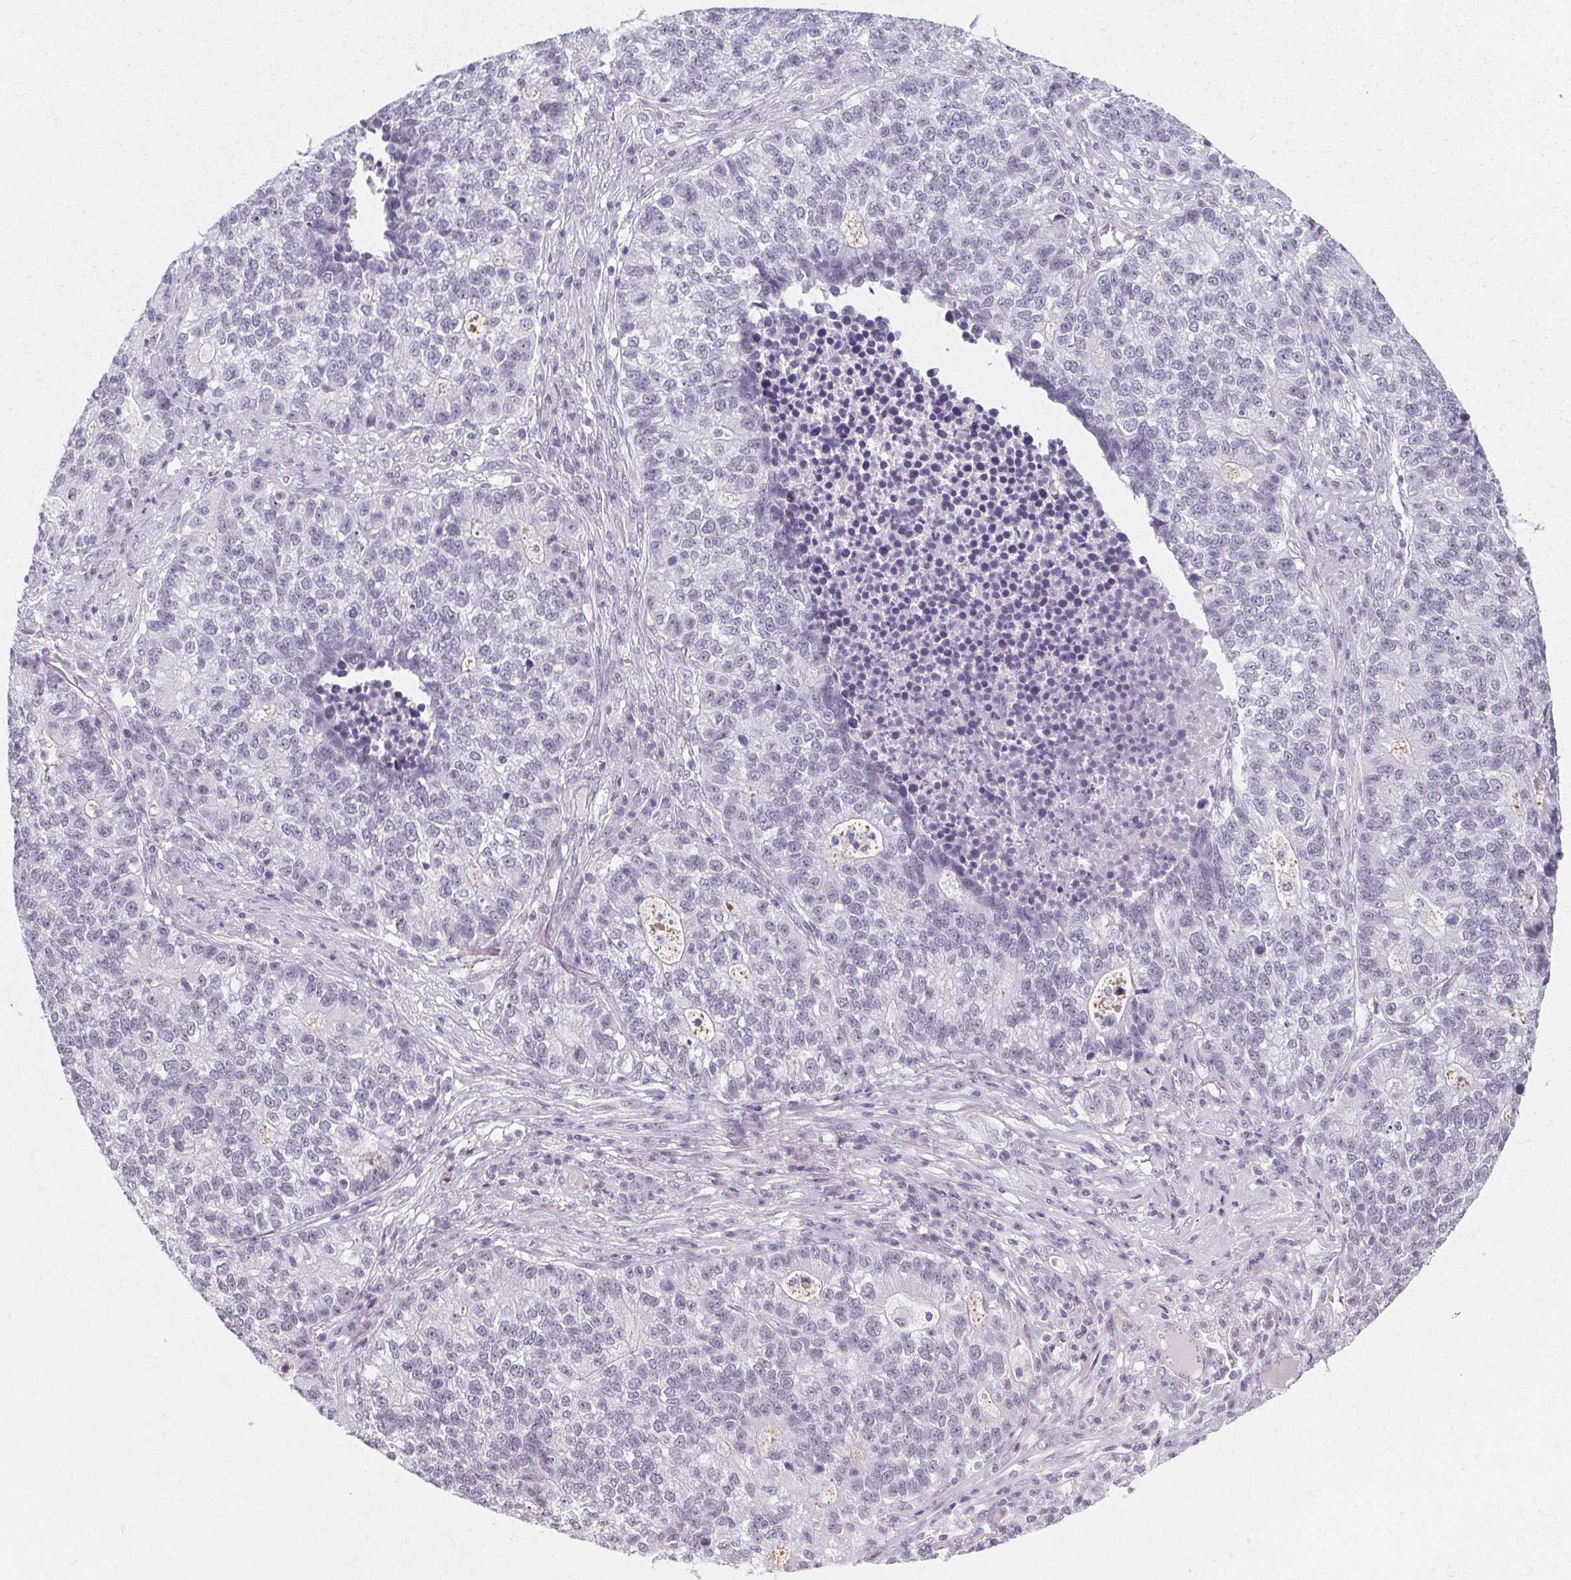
{"staining": {"intensity": "negative", "quantity": "none", "location": "none"}, "tissue": "lung cancer", "cell_type": "Tumor cells", "image_type": "cancer", "snomed": [{"axis": "morphology", "description": "Adenocarcinoma, NOS"}, {"axis": "topography", "description": "Lung"}], "caption": "Tumor cells are negative for brown protein staining in adenocarcinoma (lung).", "gene": "SYNPR", "patient": {"sex": "male", "age": 57}}